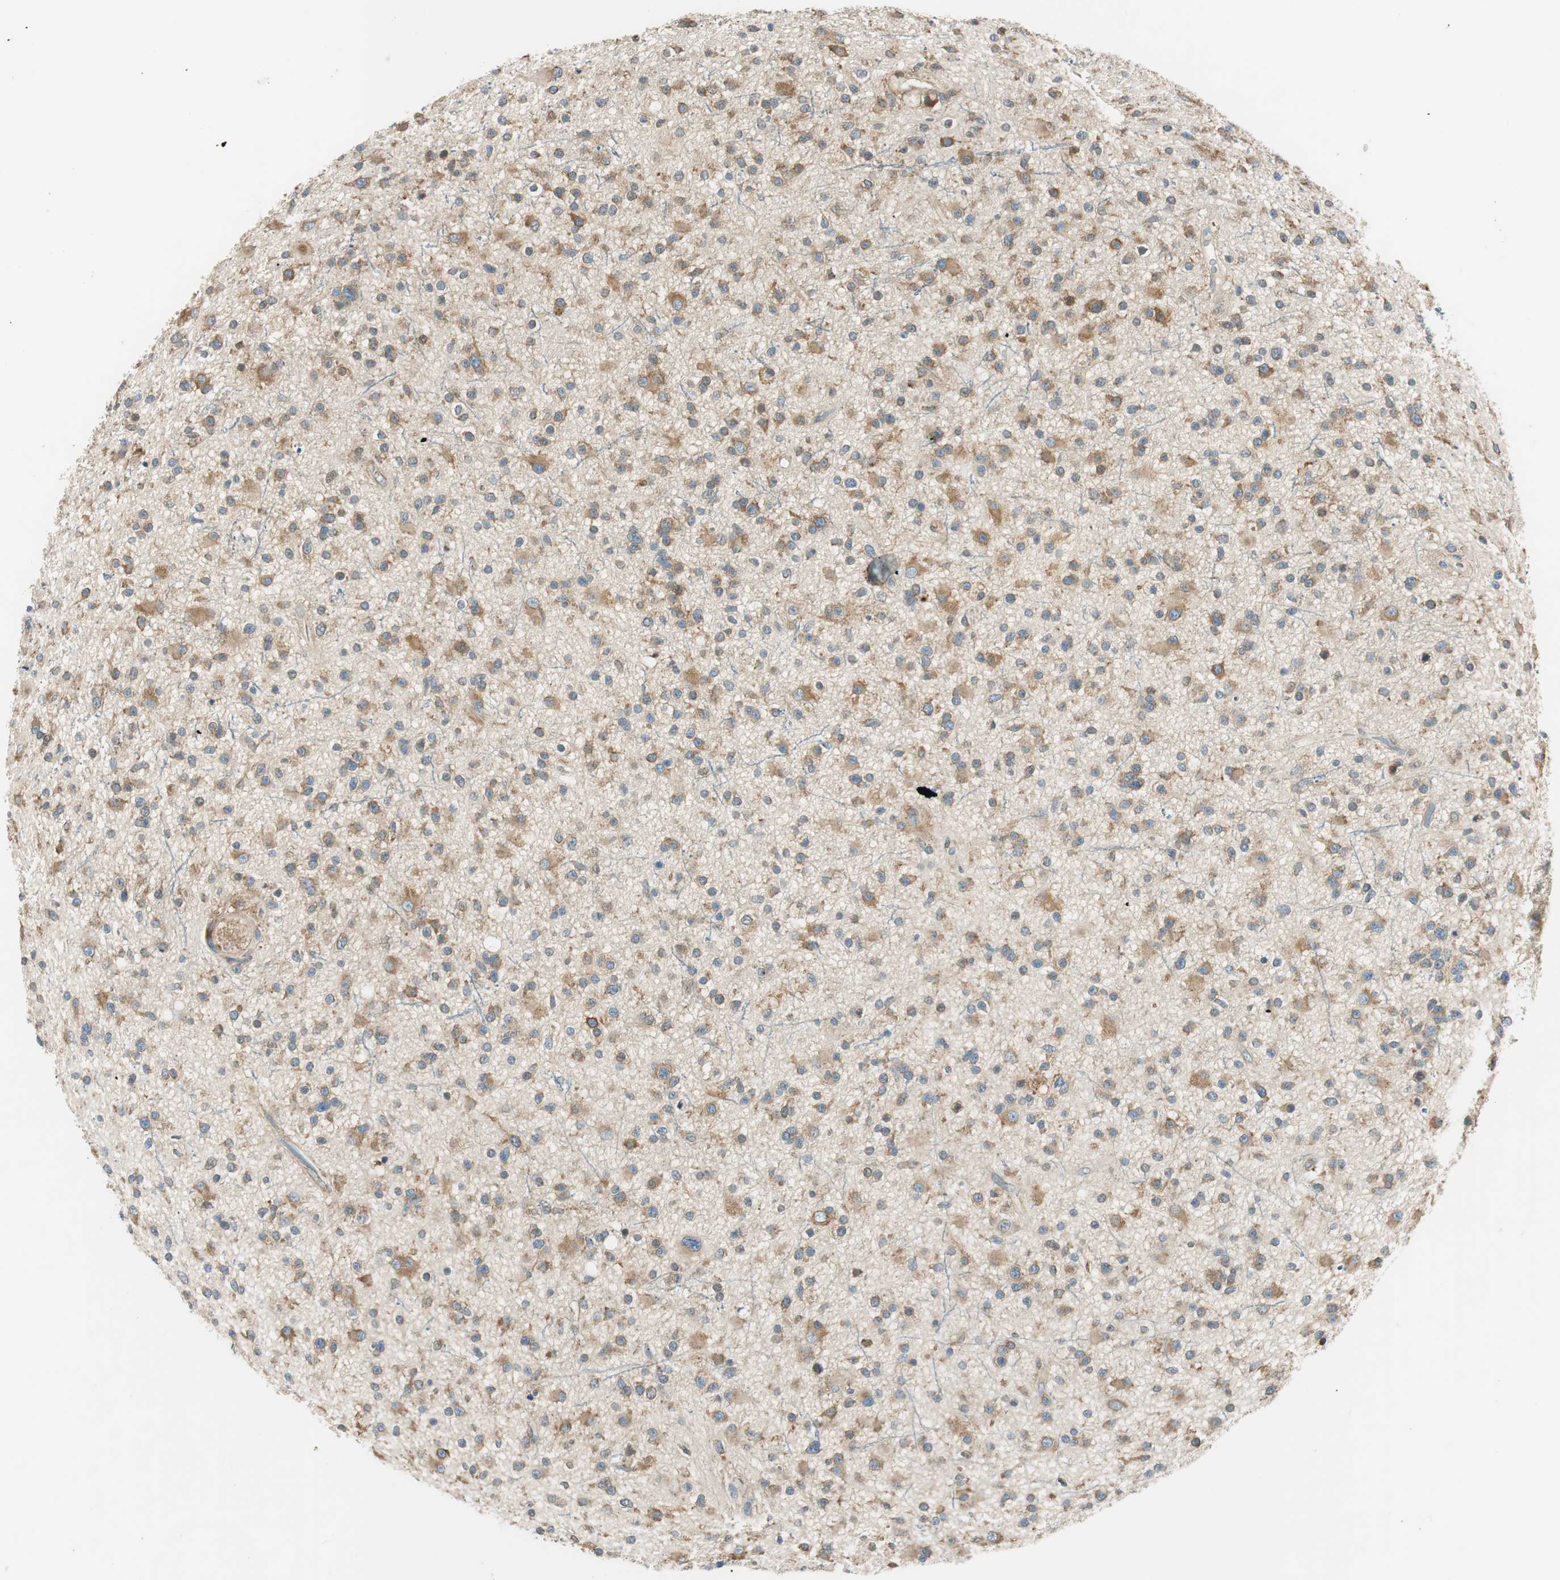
{"staining": {"intensity": "moderate", "quantity": ">75%", "location": "cytoplasmic/membranous"}, "tissue": "glioma", "cell_type": "Tumor cells", "image_type": "cancer", "snomed": [{"axis": "morphology", "description": "Glioma, malignant, High grade"}, {"axis": "topography", "description": "Brain"}], "caption": "This micrograph shows high-grade glioma (malignant) stained with IHC to label a protein in brown. The cytoplasmic/membranous of tumor cells show moderate positivity for the protein. Nuclei are counter-stained blue.", "gene": "PI4K2B", "patient": {"sex": "male", "age": 33}}